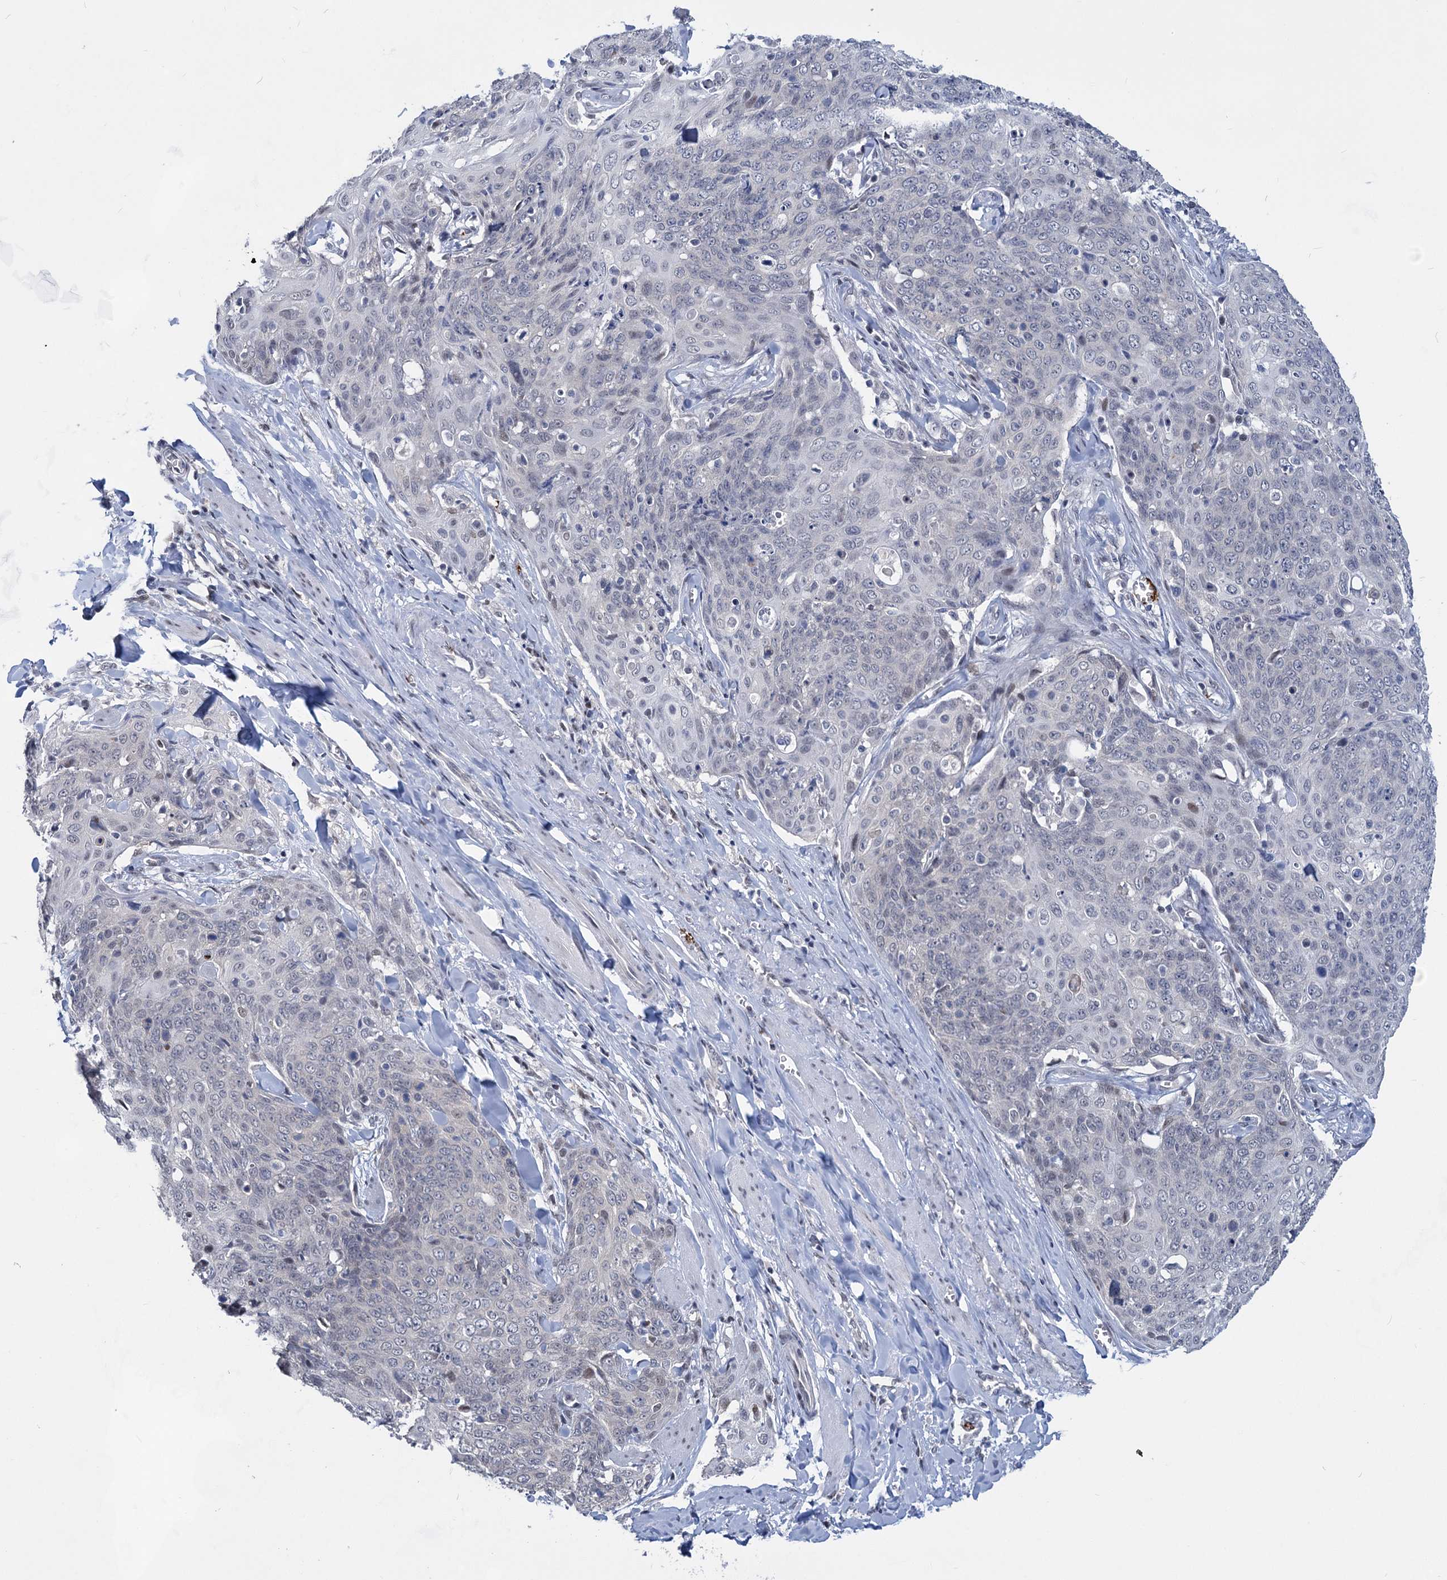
{"staining": {"intensity": "negative", "quantity": "none", "location": "none"}, "tissue": "skin cancer", "cell_type": "Tumor cells", "image_type": "cancer", "snomed": [{"axis": "morphology", "description": "Squamous cell carcinoma, NOS"}, {"axis": "topography", "description": "Skin"}, {"axis": "topography", "description": "Vulva"}], "caption": "Immunohistochemistry (IHC) of human skin squamous cell carcinoma shows no expression in tumor cells.", "gene": "MON2", "patient": {"sex": "female", "age": 85}}